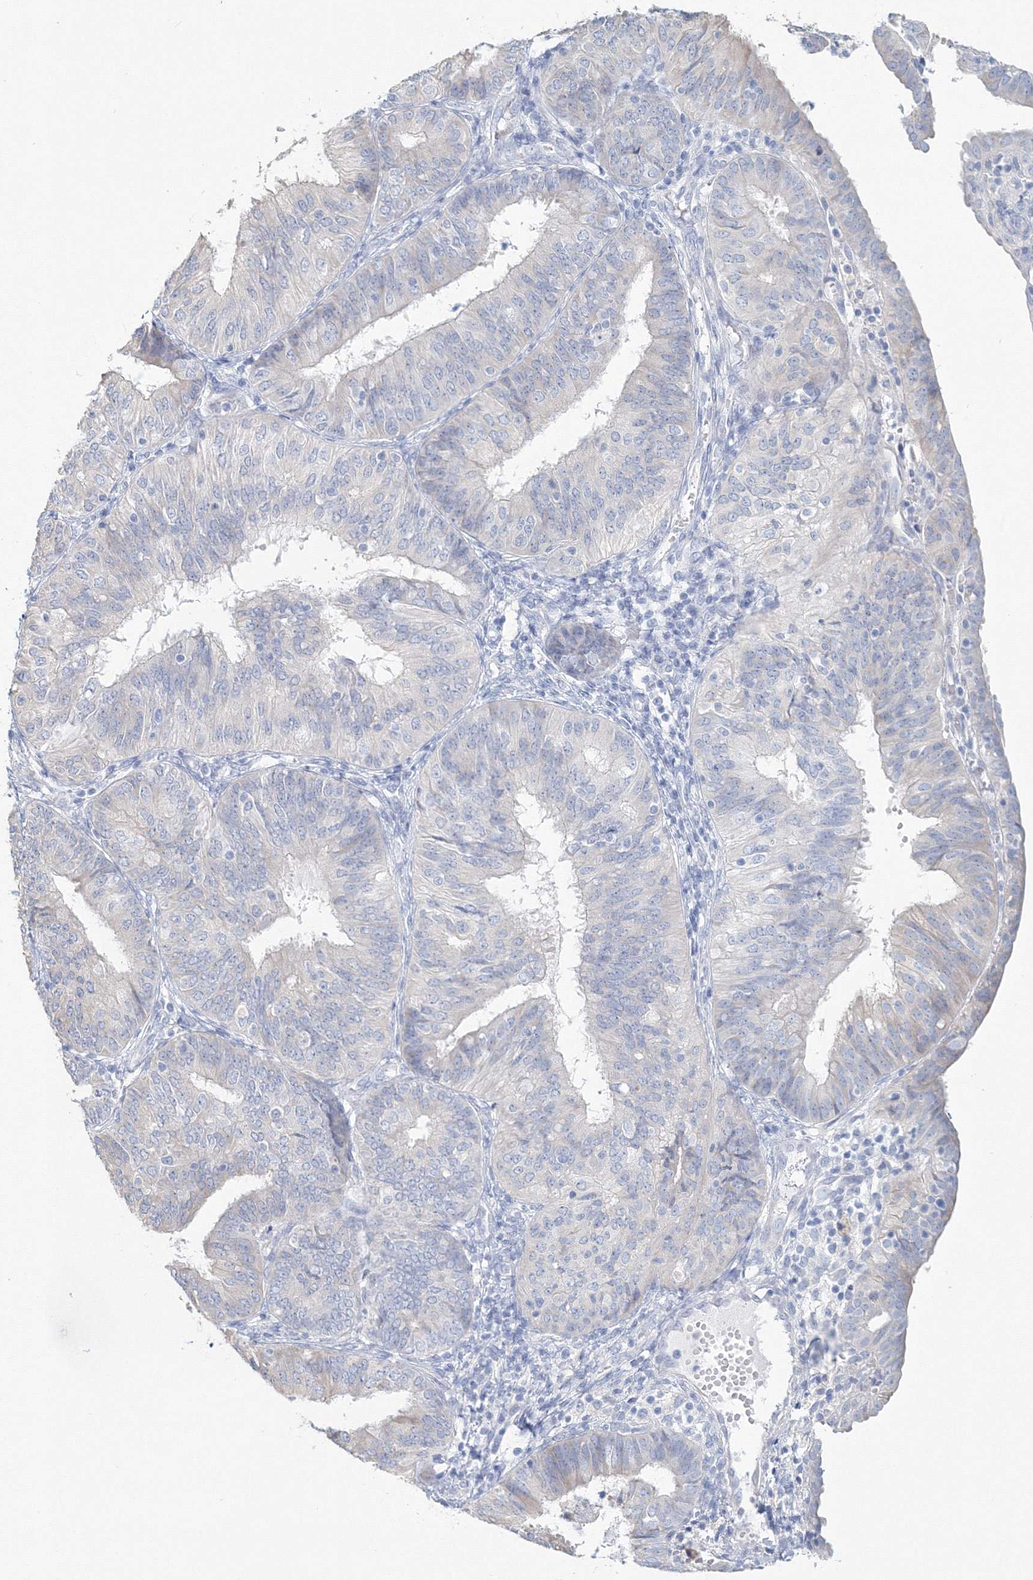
{"staining": {"intensity": "negative", "quantity": "none", "location": "none"}, "tissue": "endometrial cancer", "cell_type": "Tumor cells", "image_type": "cancer", "snomed": [{"axis": "morphology", "description": "Adenocarcinoma, NOS"}, {"axis": "topography", "description": "Endometrium"}], "caption": "A photomicrograph of human adenocarcinoma (endometrial) is negative for staining in tumor cells. (Brightfield microscopy of DAB (3,3'-diaminobenzidine) immunohistochemistry at high magnification).", "gene": "VSIG1", "patient": {"sex": "female", "age": 58}}